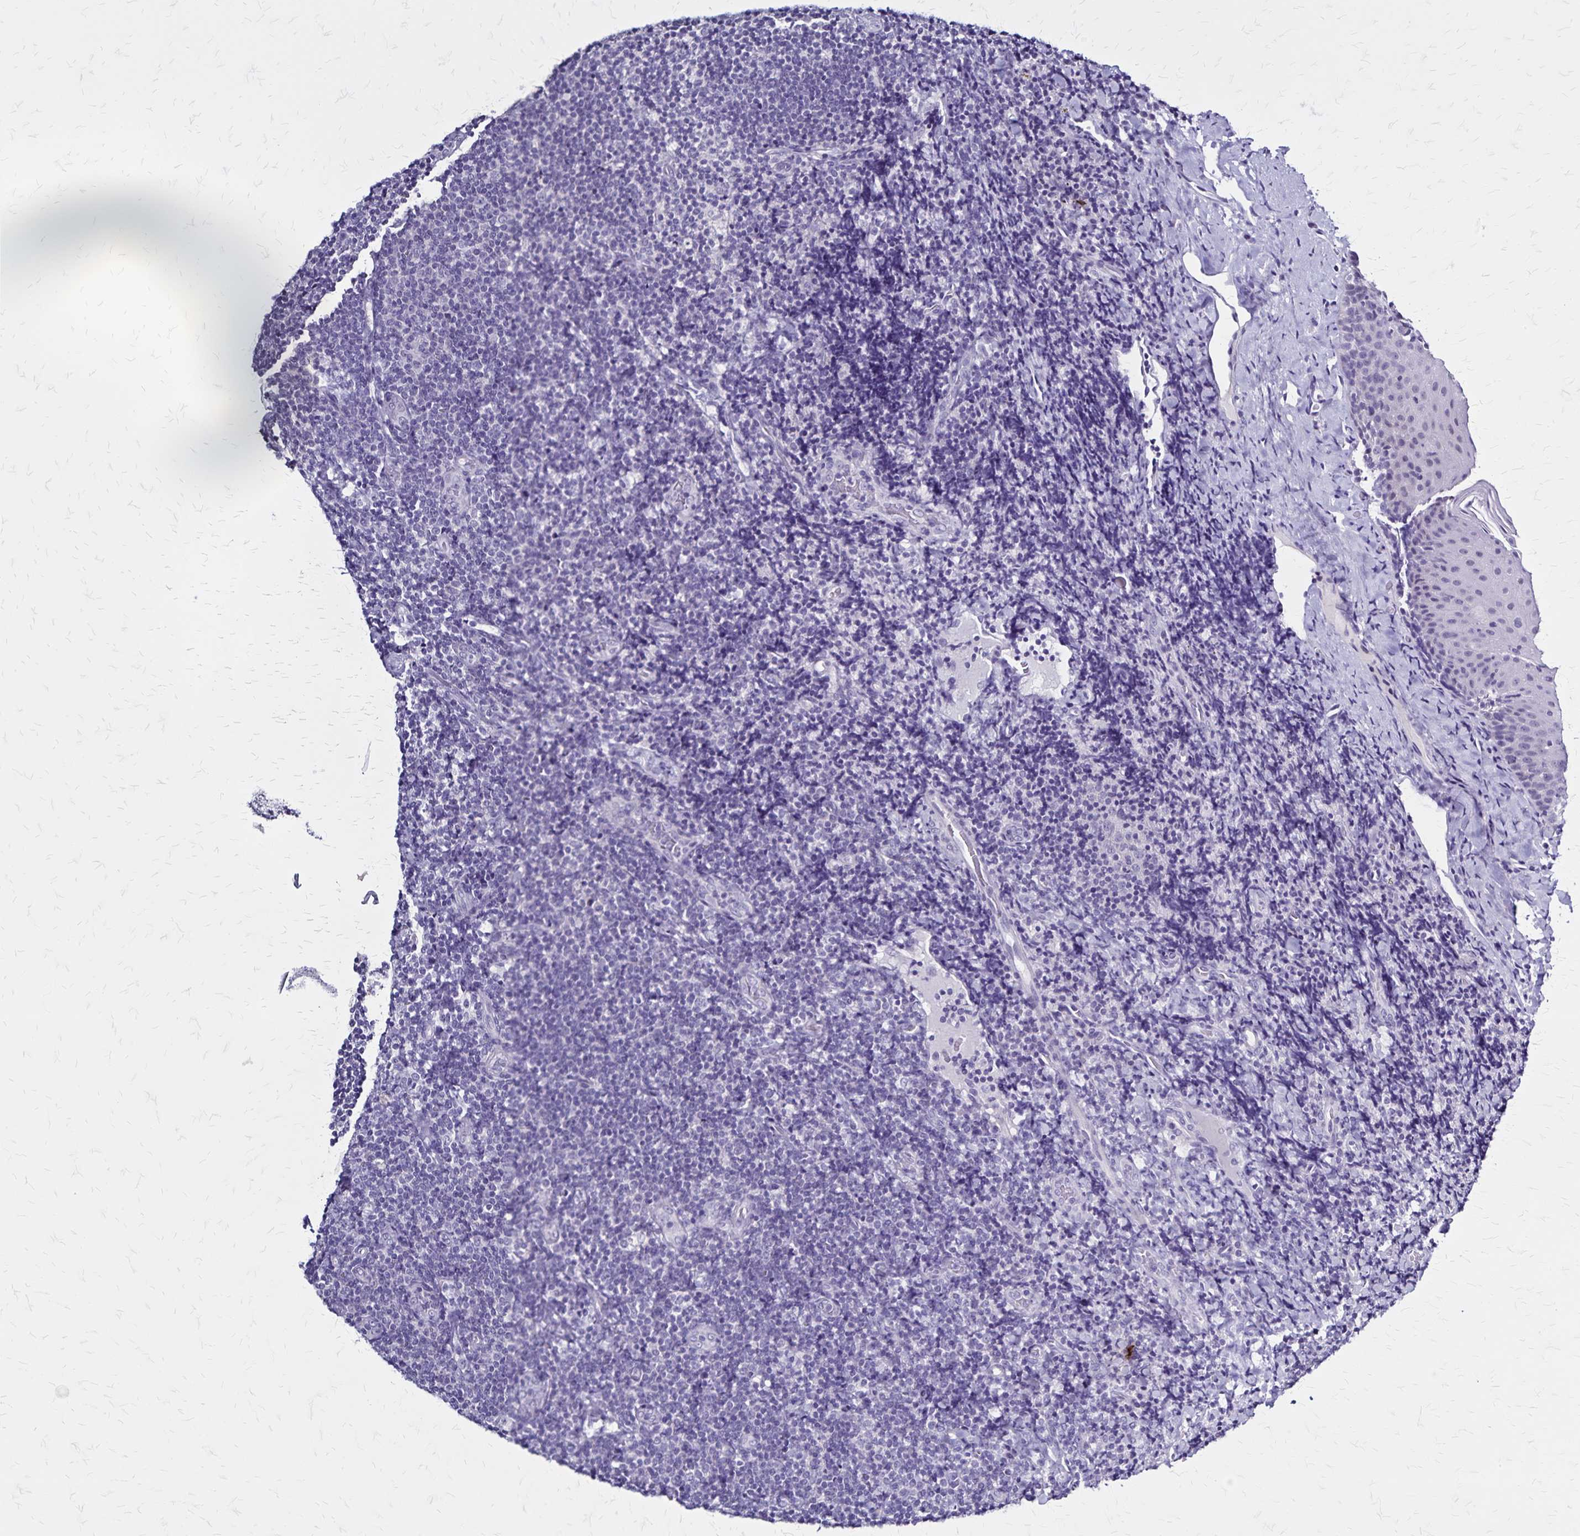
{"staining": {"intensity": "negative", "quantity": "none", "location": "none"}, "tissue": "tonsil", "cell_type": "Germinal center cells", "image_type": "normal", "snomed": [{"axis": "morphology", "description": "Normal tissue, NOS"}, {"axis": "topography", "description": "Tonsil"}], "caption": "Germinal center cells are negative for protein expression in benign human tonsil. The staining was performed using DAB (3,3'-diaminobenzidine) to visualize the protein expression in brown, while the nuclei were stained in blue with hematoxylin (Magnification: 20x).", "gene": "PLXNA4", "patient": {"sex": "male", "age": 17}}